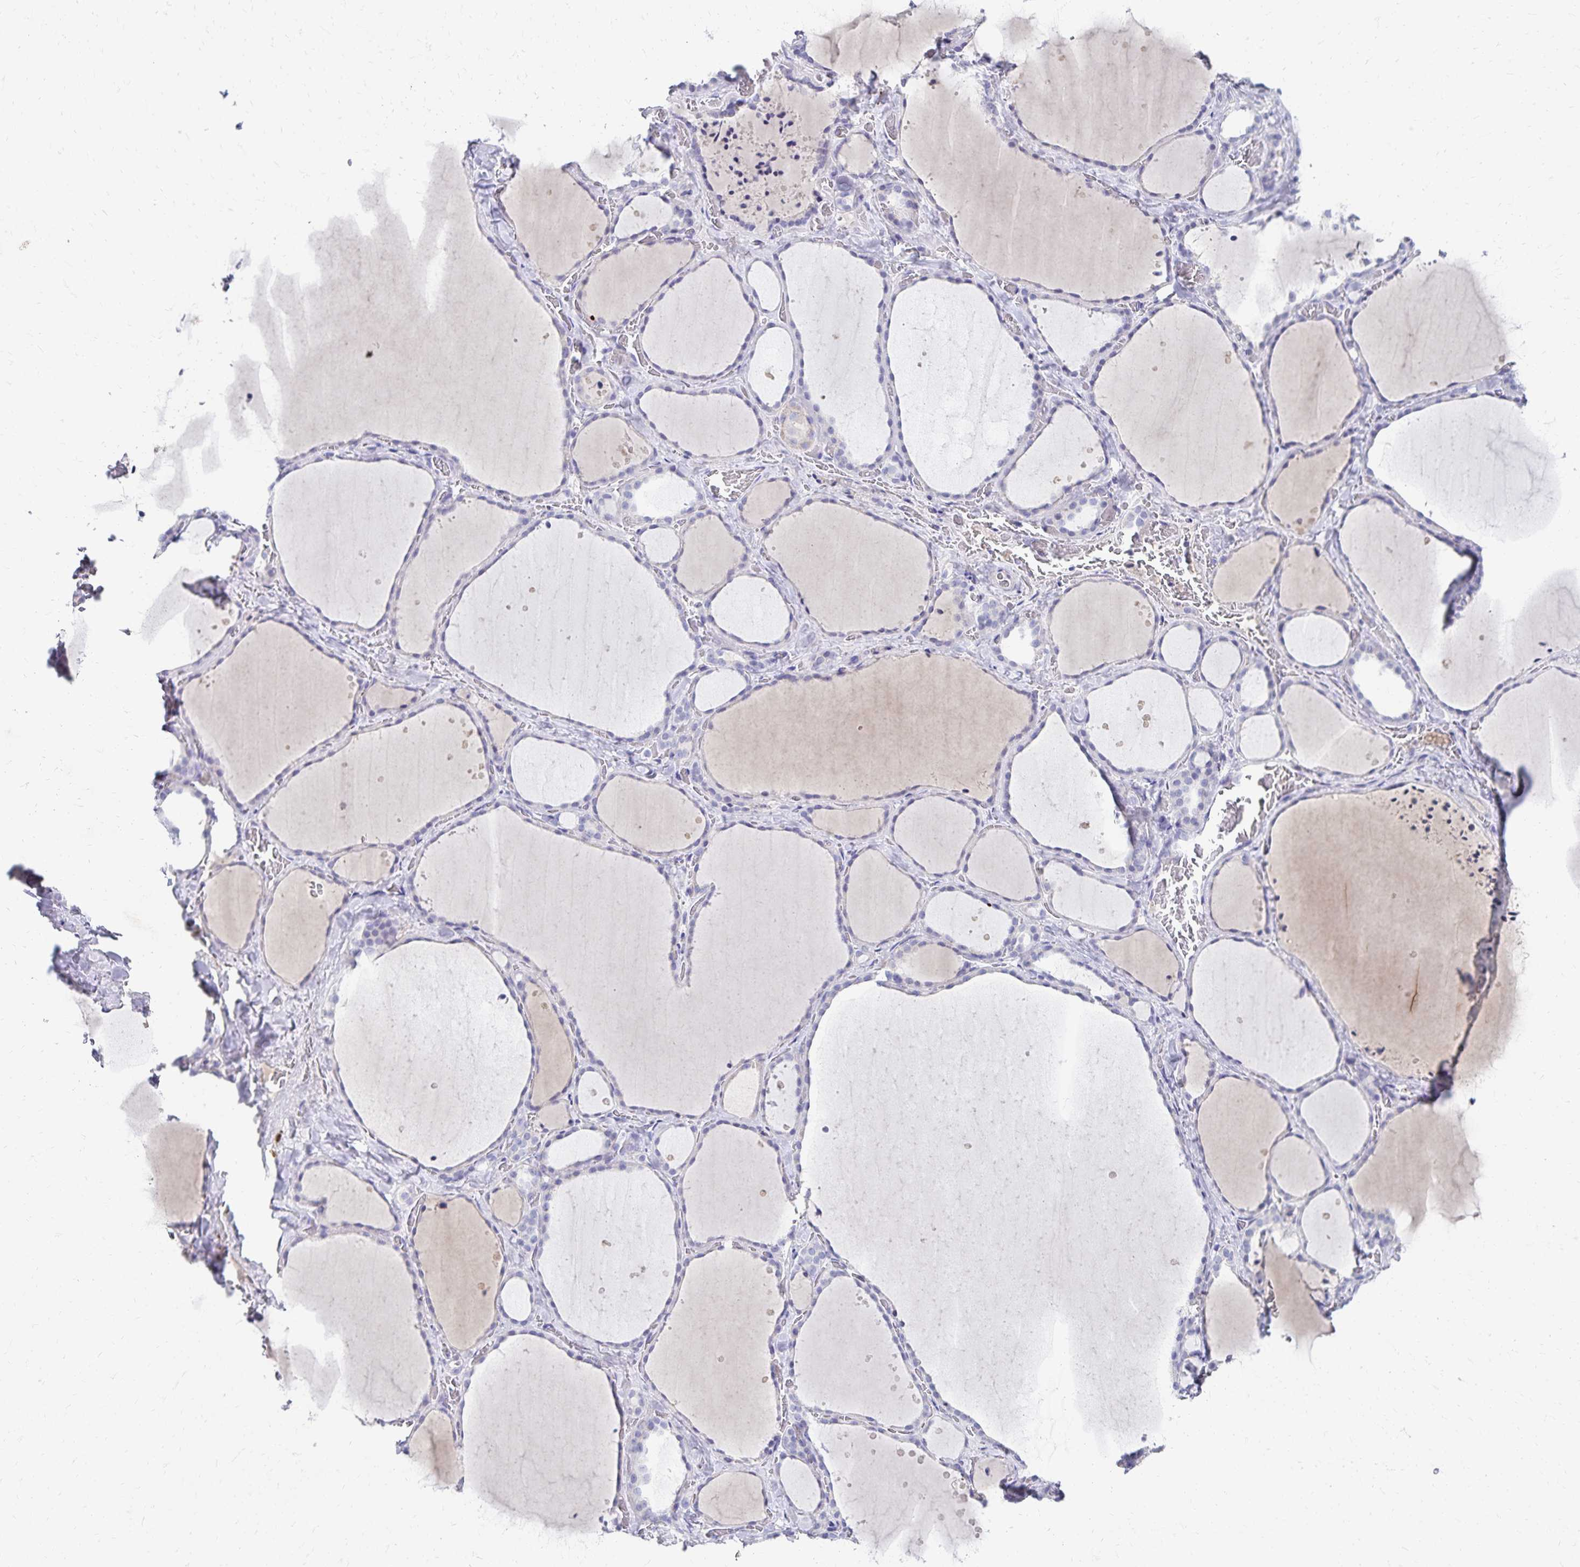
{"staining": {"intensity": "negative", "quantity": "none", "location": "none"}, "tissue": "thyroid gland", "cell_type": "Glandular cells", "image_type": "normal", "snomed": [{"axis": "morphology", "description": "Normal tissue, NOS"}, {"axis": "topography", "description": "Thyroid gland"}], "caption": "High power microscopy image of an IHC histopathology image of benign thyroid gland, revealing no significant staining in glandular cells. (DAB (3,3'-diaminobenzidine) immunohistochemistry (IHC) with hematoxylin counter stain).", "gene": "PAX5", "patient": {"sex": "female", "age": 36}}